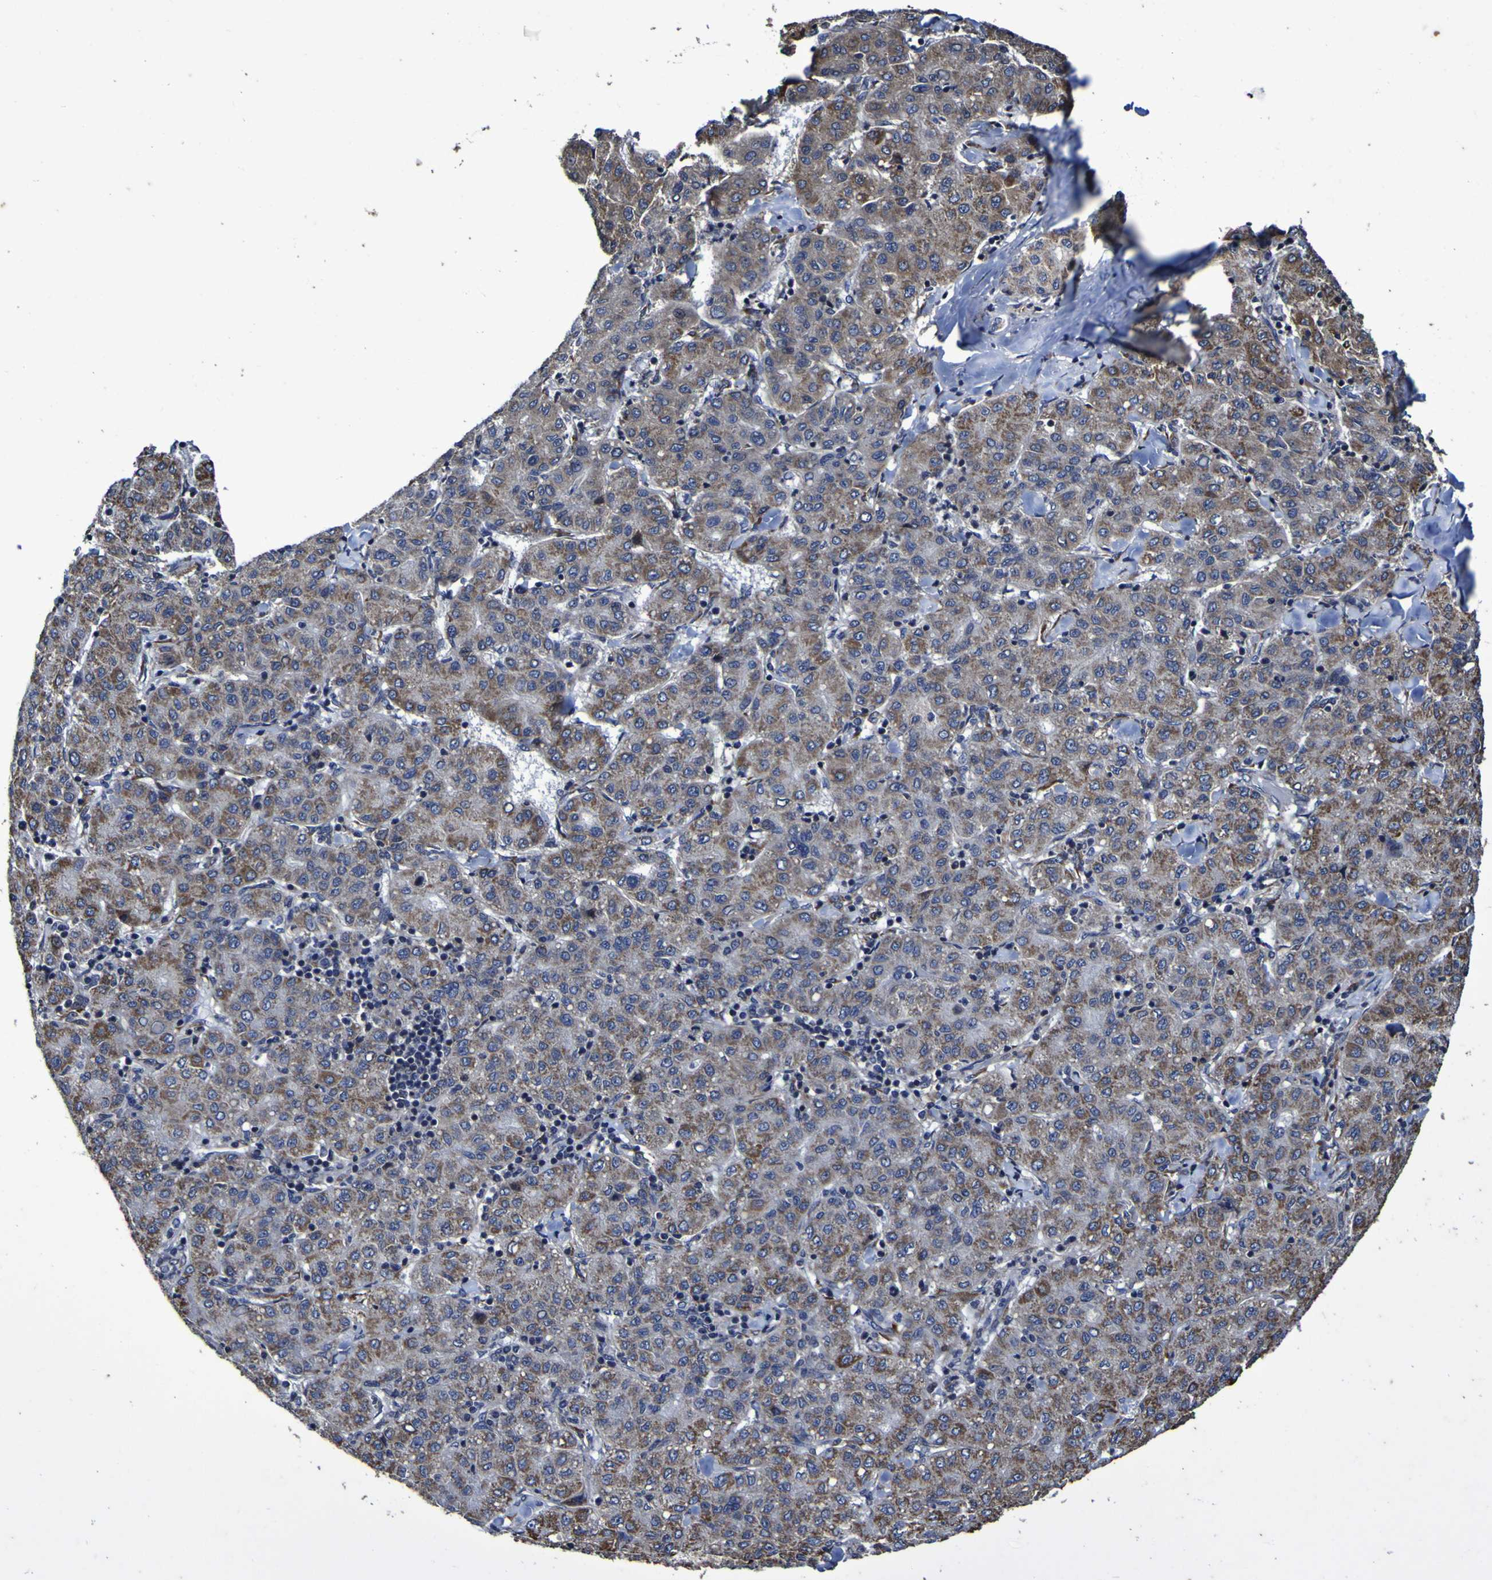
{"staining": {"intensity": "moderate", "quantity": "25%-75%", "location": "cytoplasmic/membranous"}, "tissue": "liver cancer", "cell_type": "Tumor cells", "image_type": "cancer", "snomed": [{"axis": "morphology", "description": "Carcinoma, Hepatocellular, NOS"}, {"axis": "topography", "description": "Liver"}], "caption": "Immunohistochemistry (IHC) of liver cancer (hepatocellular carcinoma) reveals medium levels of moderate cytoplasmic/membranous positivity in about 25%-75% of tumor cells.", "gene": "P3H1", "patient": {"sex": "male", "age": 65}}